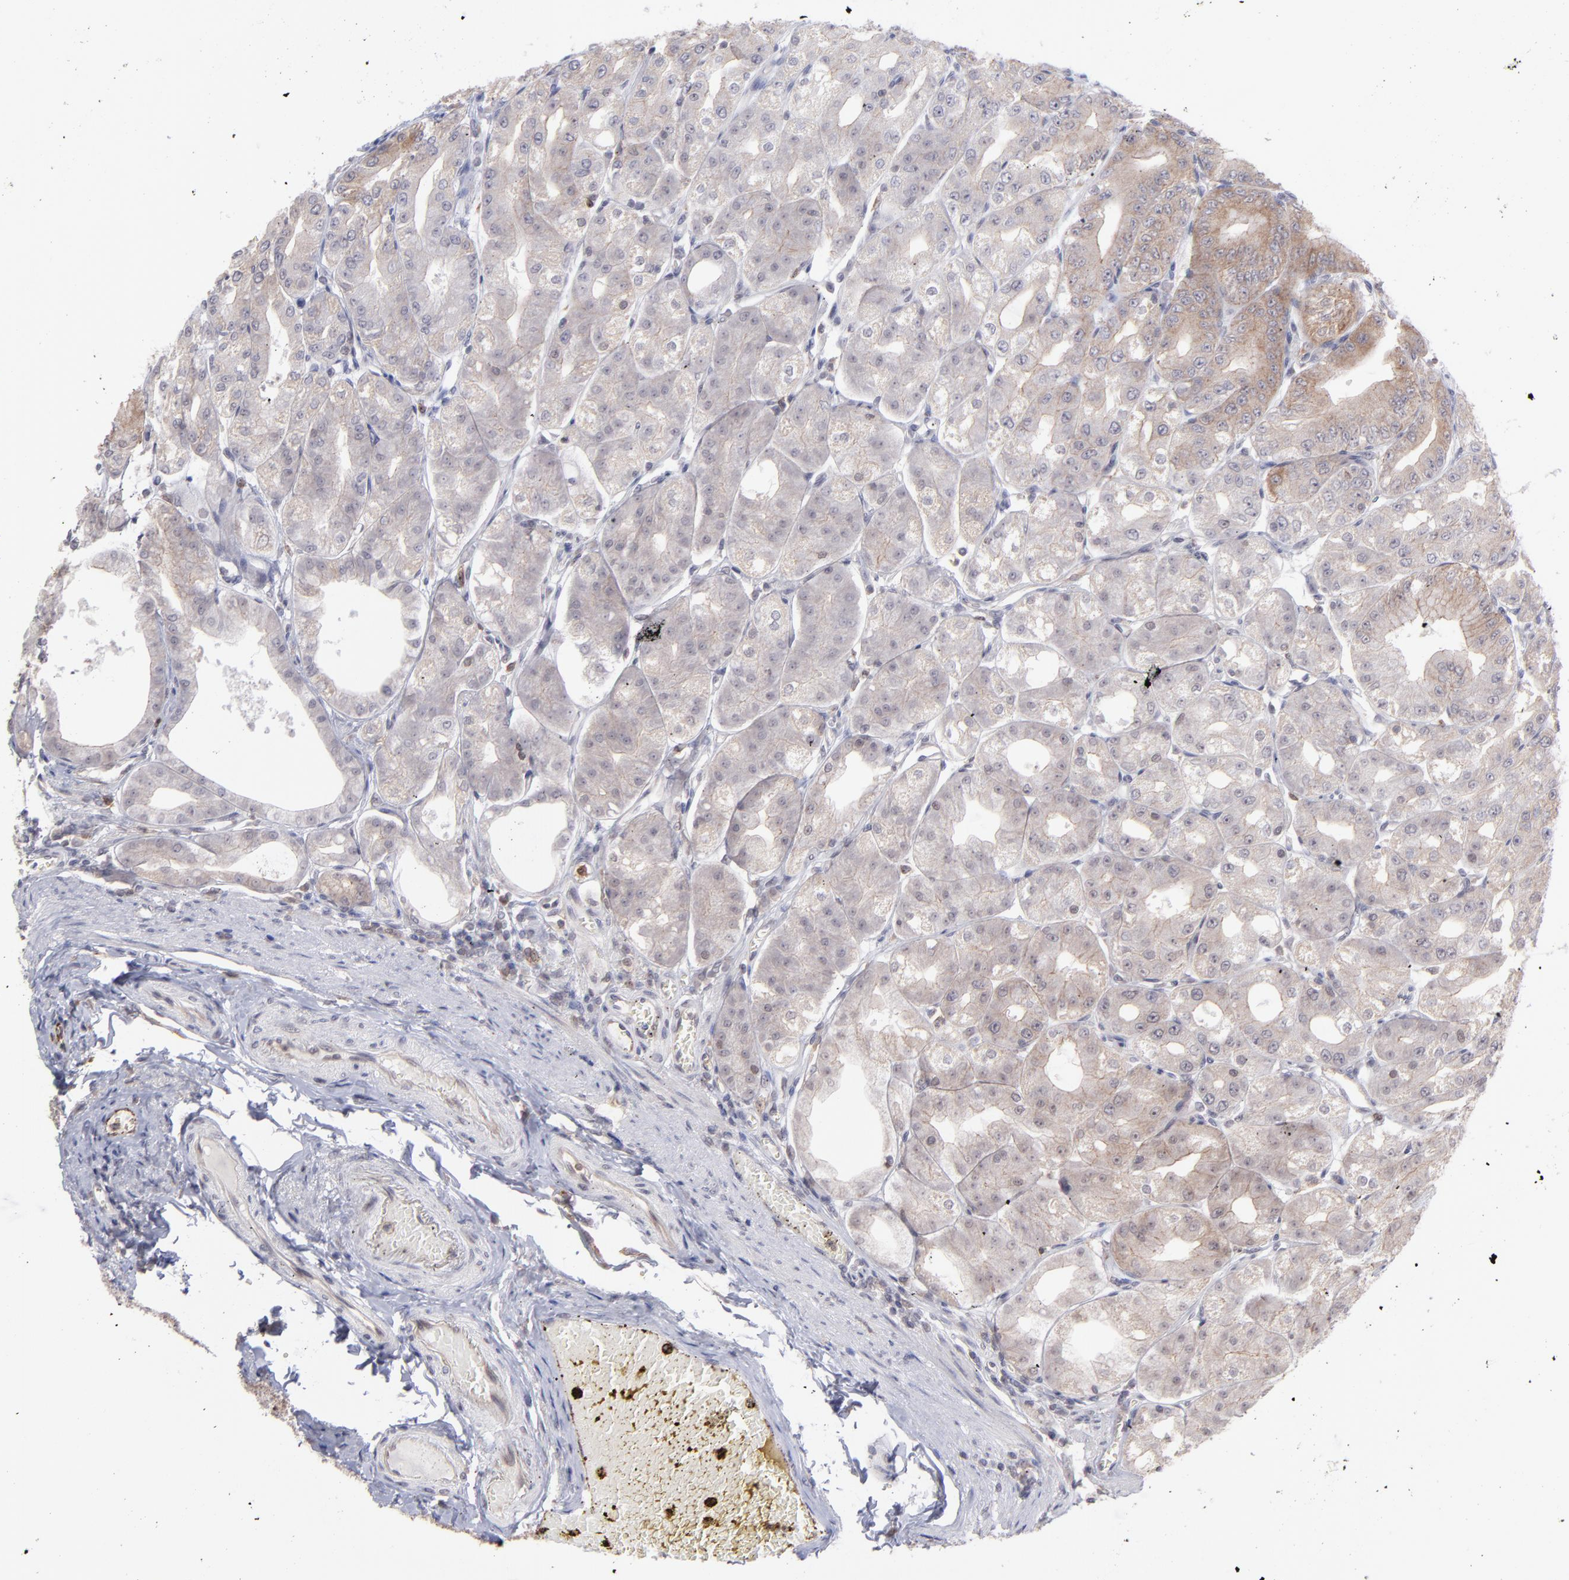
{"staining": {"intensity": "moderate", "quantity": "25%-75%", "location": "cytoplasmic/membranous"}, "tissue": "stomach", "cell_type": "Glandular cells", "image_type": "normal", "snomed": [{"axis": "morphology", "description": "Normal tissue, NOS"}, {"axis": "topography", "description": "Stomach, lower"}], "caption": "Immunohistochemical staining of benign stomach displays medium levels of moderate cytoplasmic/membranous expression in approximately 25%-75% of glandular cells.", "gene": "OAS1", "patient": {"sex": "male", "age": 71}}